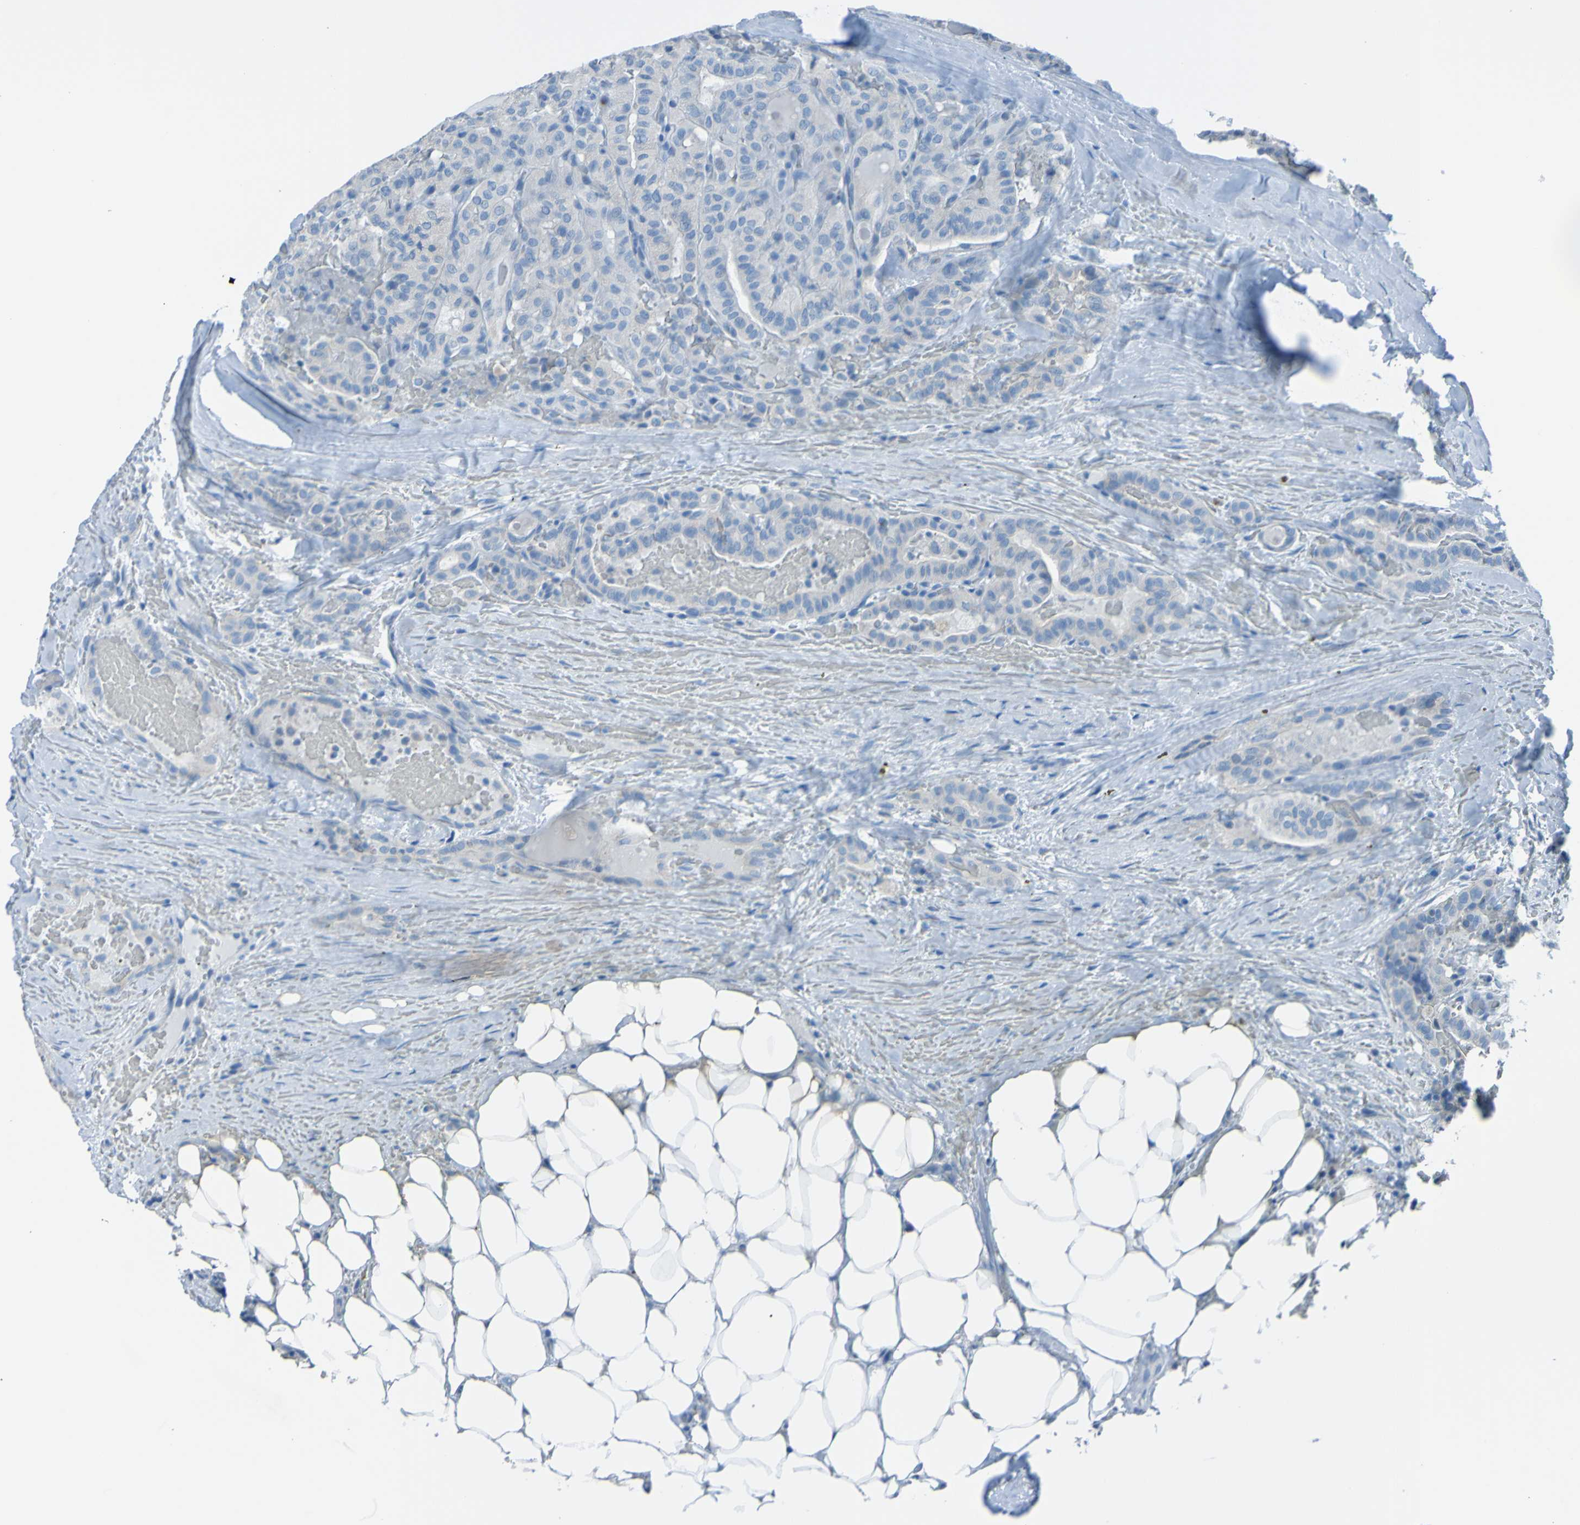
{"staining": {"intensity": "negative", "quantity": "none", "location": "none"}, "tissue": "head and neck cancer", "cell_type": "Tumor cells", "image_type": "cancer", "snomed": [{"axis": "morphology", "description": "Squamous cell carcinoma, NOS"}, {"axis": "topography", "description": "Oral tissue"}, {"axis": "topography", "description": "Head-Neck"}], "caption": "This is an immunohistochemistry (IHC) image of human head and neck squamous cell carcinoma. There is no staining in tumor cells.", "gene": "ACMSD", "patient": {"sex": "female", "age": 50}}